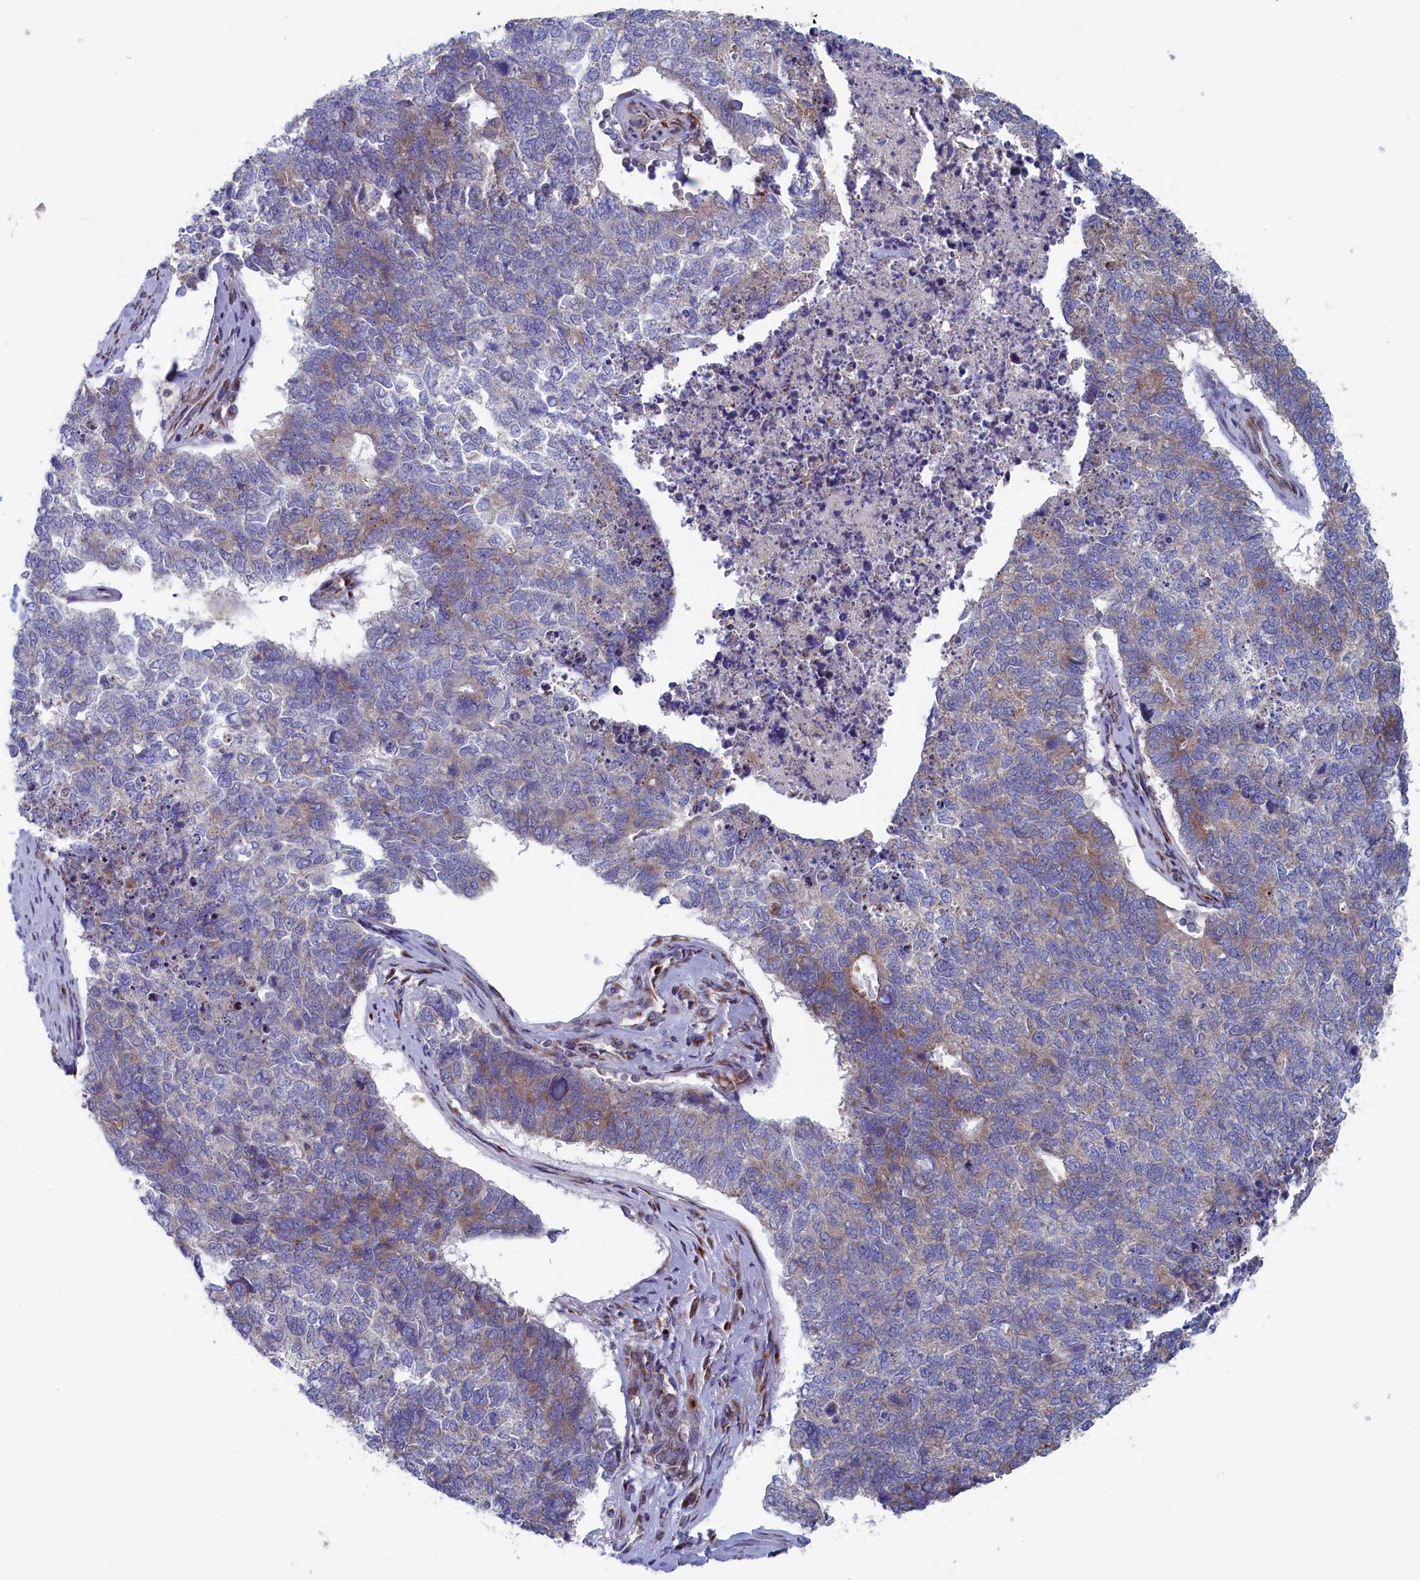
{"staining": {"intensity": "weak", "quantity": "<25%", "location": "cytoplasmic/membranous"}, "tissue": "cervical cancer", "cell_type": "Tumor cells", "image_type": "cancer", "snomed": [{"axis": "morphology", "description": "Squamous cell carcinoma, NOS"}, {"axis": "topography", "description": "Cervix"}], "caption": "Tumor cells are negative for protein expression in human cervical cancer (squamous cell carcinoma).", "gene": "MTFMT", "patient": {"sex": "female", "age": 63}}